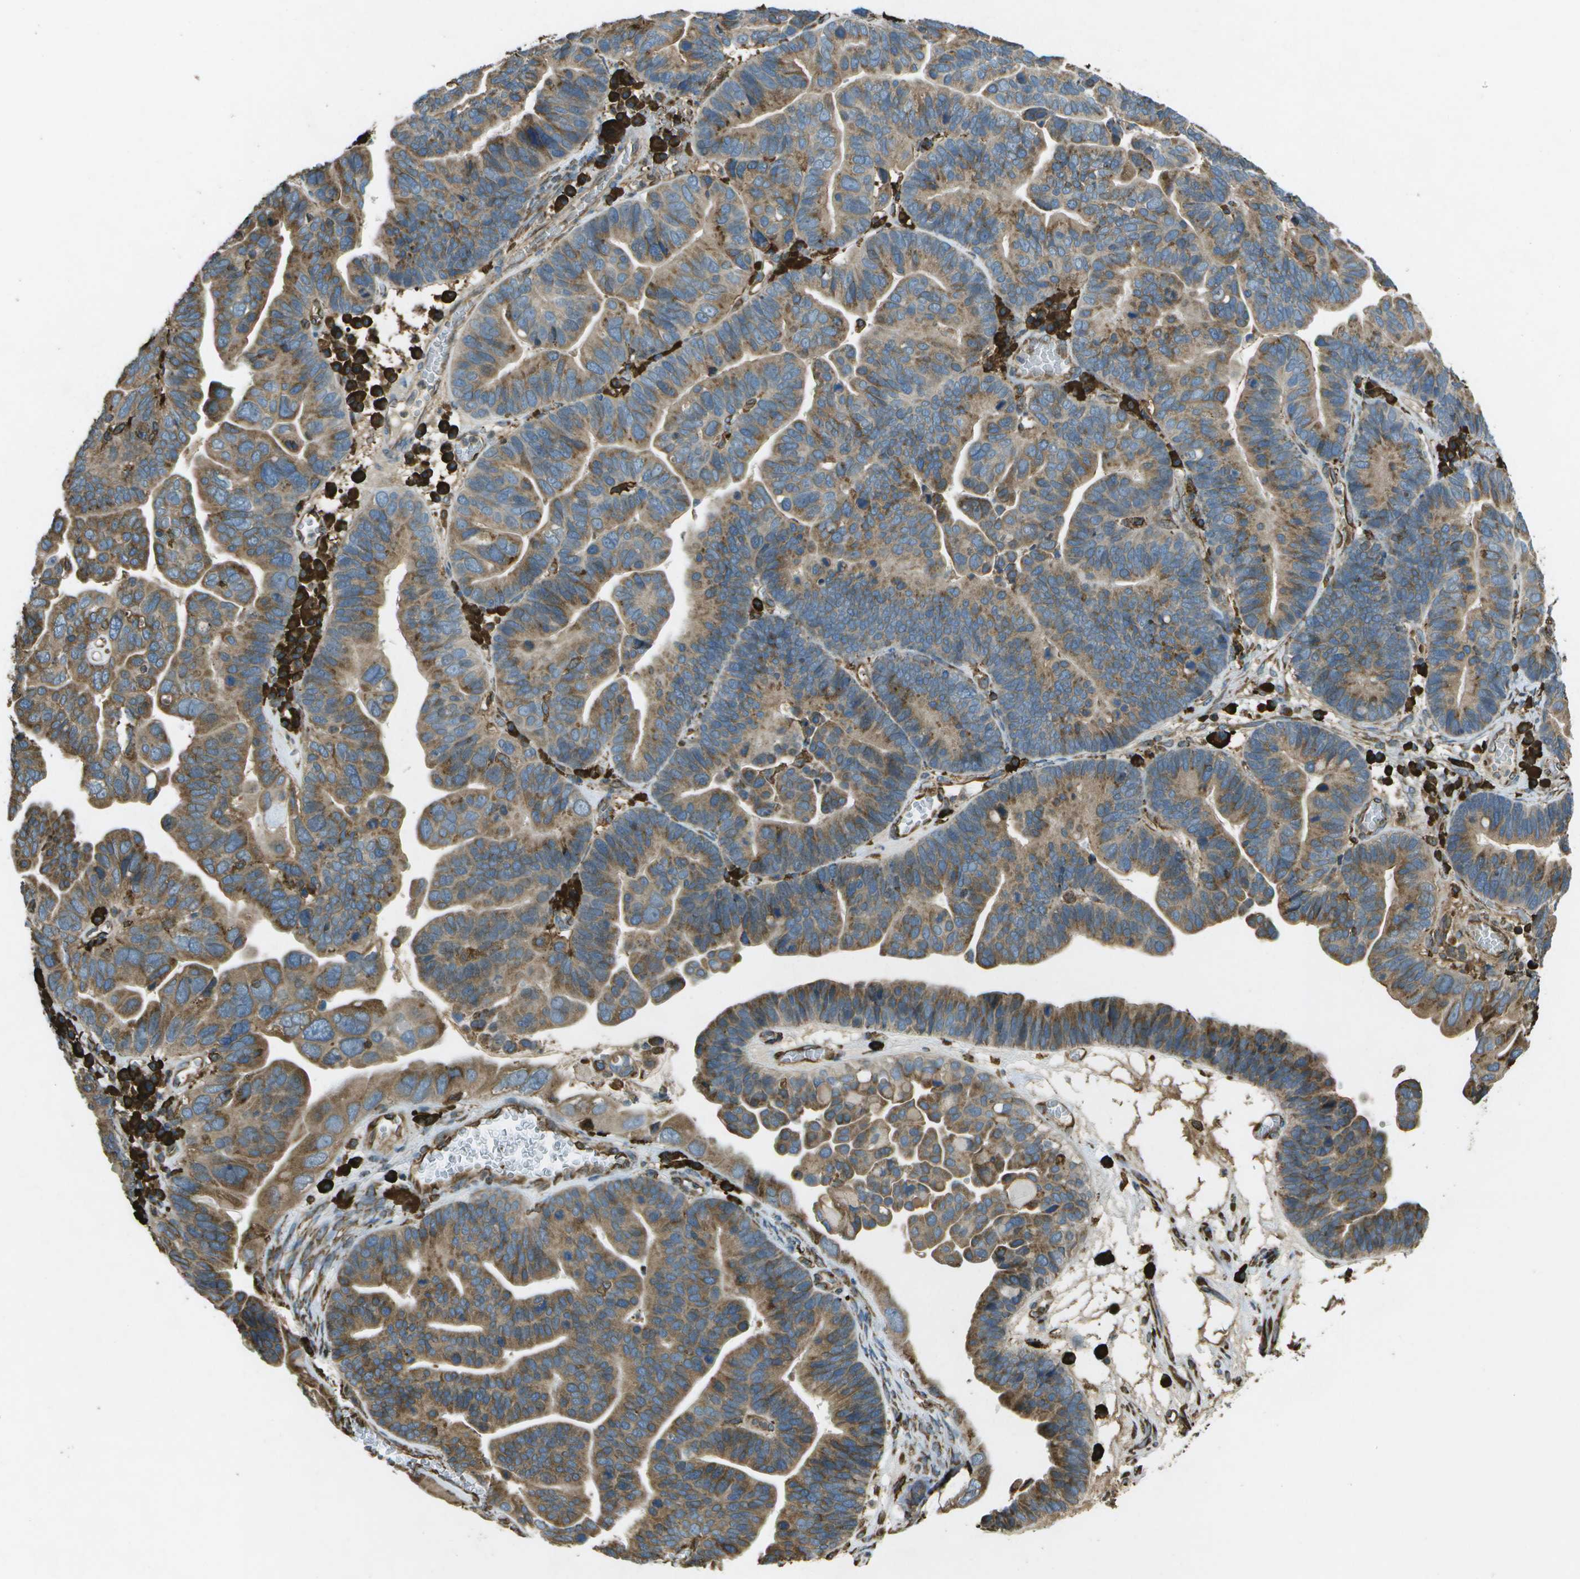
{"staining": {"intensity": "weak", "quantity": ">75%", "location": "cytoplasmic/membranous"}, "tissue": "ovarian cancer", "cell_type": "Tumor cells", "image_type": "cancer", "snomed": [{"axis": "morphology", "description": "Cystadenocarcinoma, serous, NOS"}, {"axis": "topography", "description": "Ovary"}], "caption": "Immunohistochemistry of ovarian cancer reveals low levels of weak cytoplasmic/membranous staining in approximately >75% of tumor cells.", "gene": "PDIA4", "patient": {"sex": "female", "age": 56}}